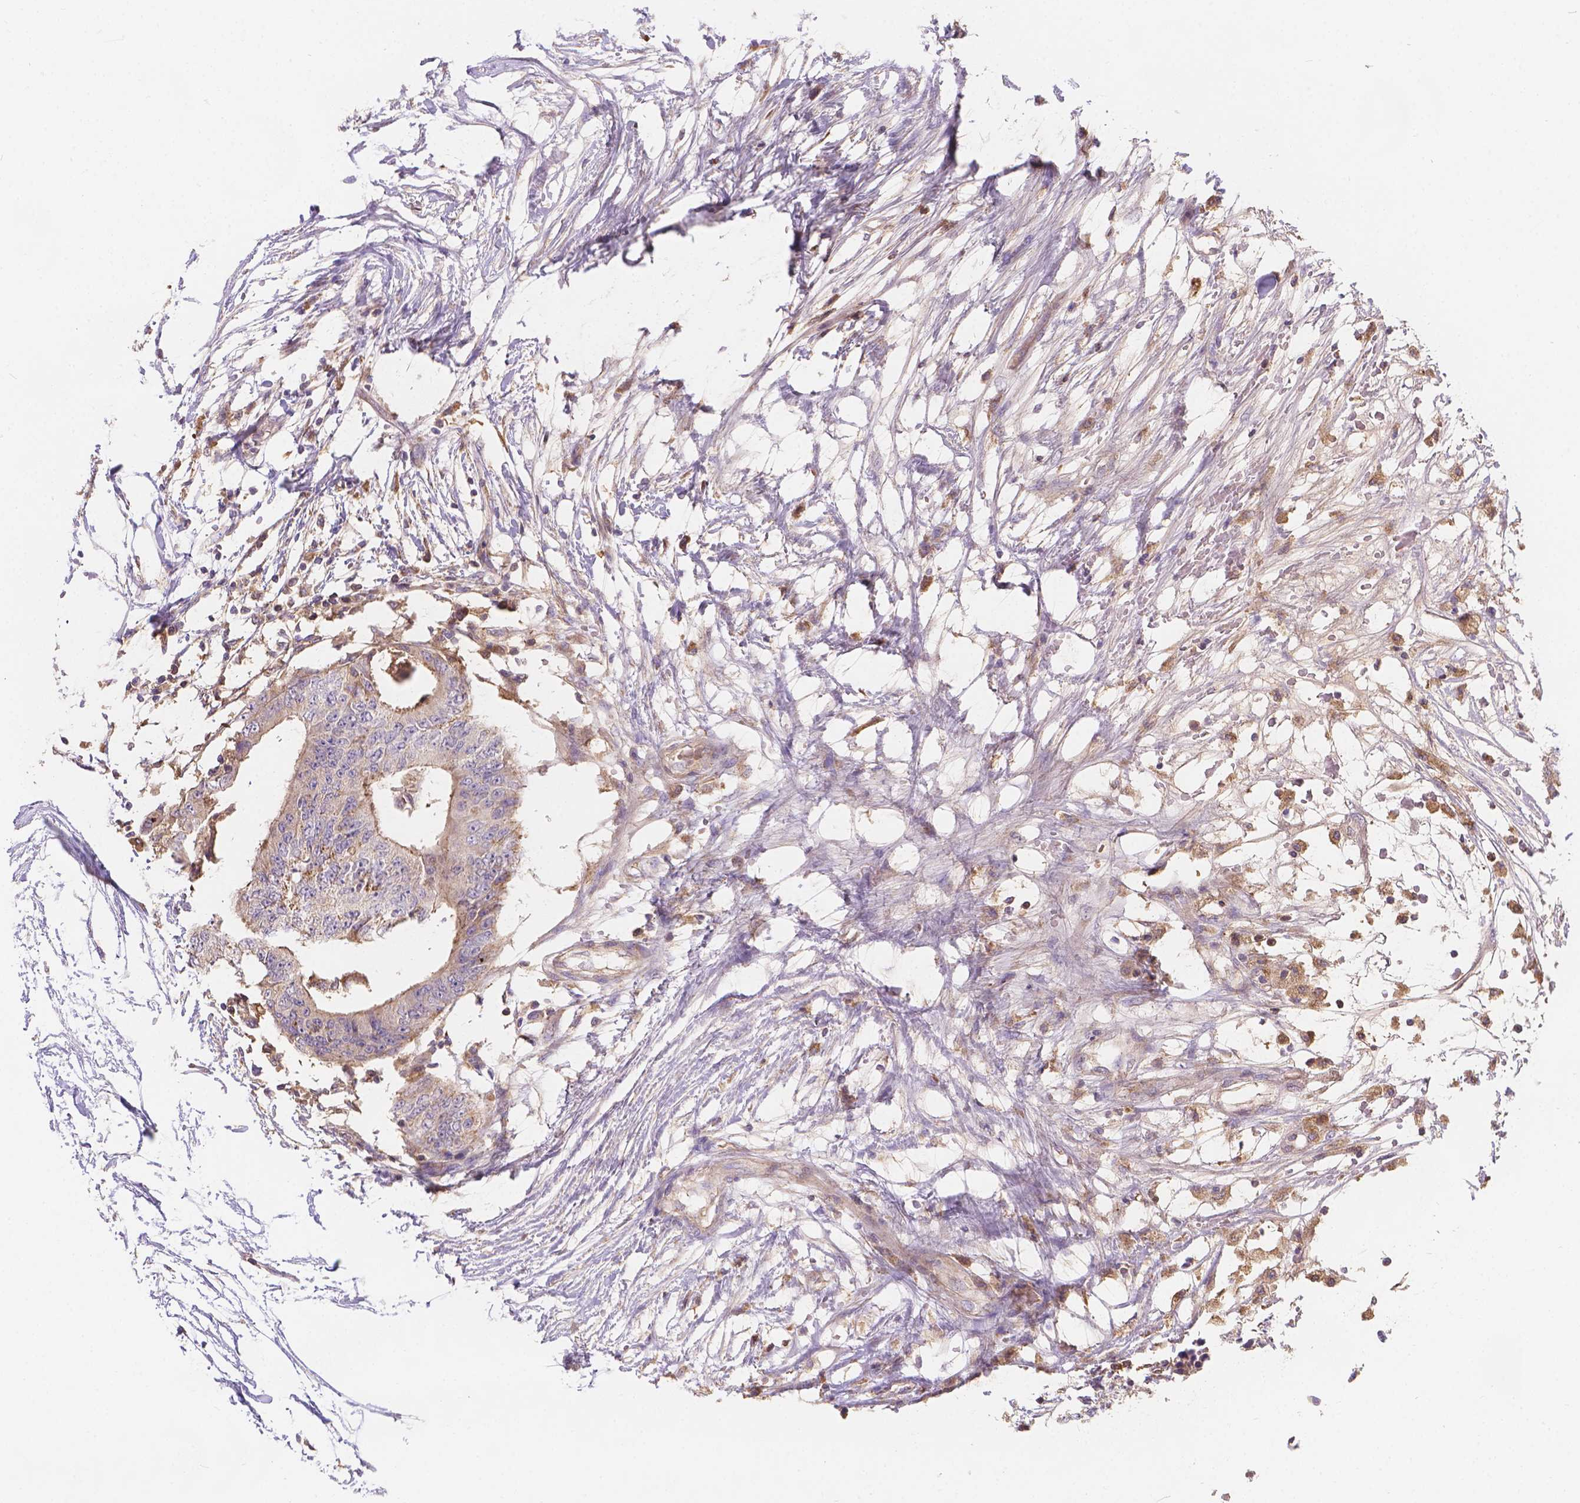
{"staining": {"intensity": "moderate", "quantity": "25%-75%", "location": "cytoplasmic/membranous"}, "tissue": "colorectal cancer", "cell_type": "Tumor cells", "image_type": "cancer", "snomed": [{"axis": "morphology", "description": "Adenocarcinoma, NOS"}, {"axis": "topography", "description": "Colon"}], "caption": "Protein staining exhibits moderate cytoplasmic/membranous expression in approximately 25%-75% of tumor cells in colorectal cancer.", "gene": "CDK10", "patient": {"sex": "female", "age": 48}}